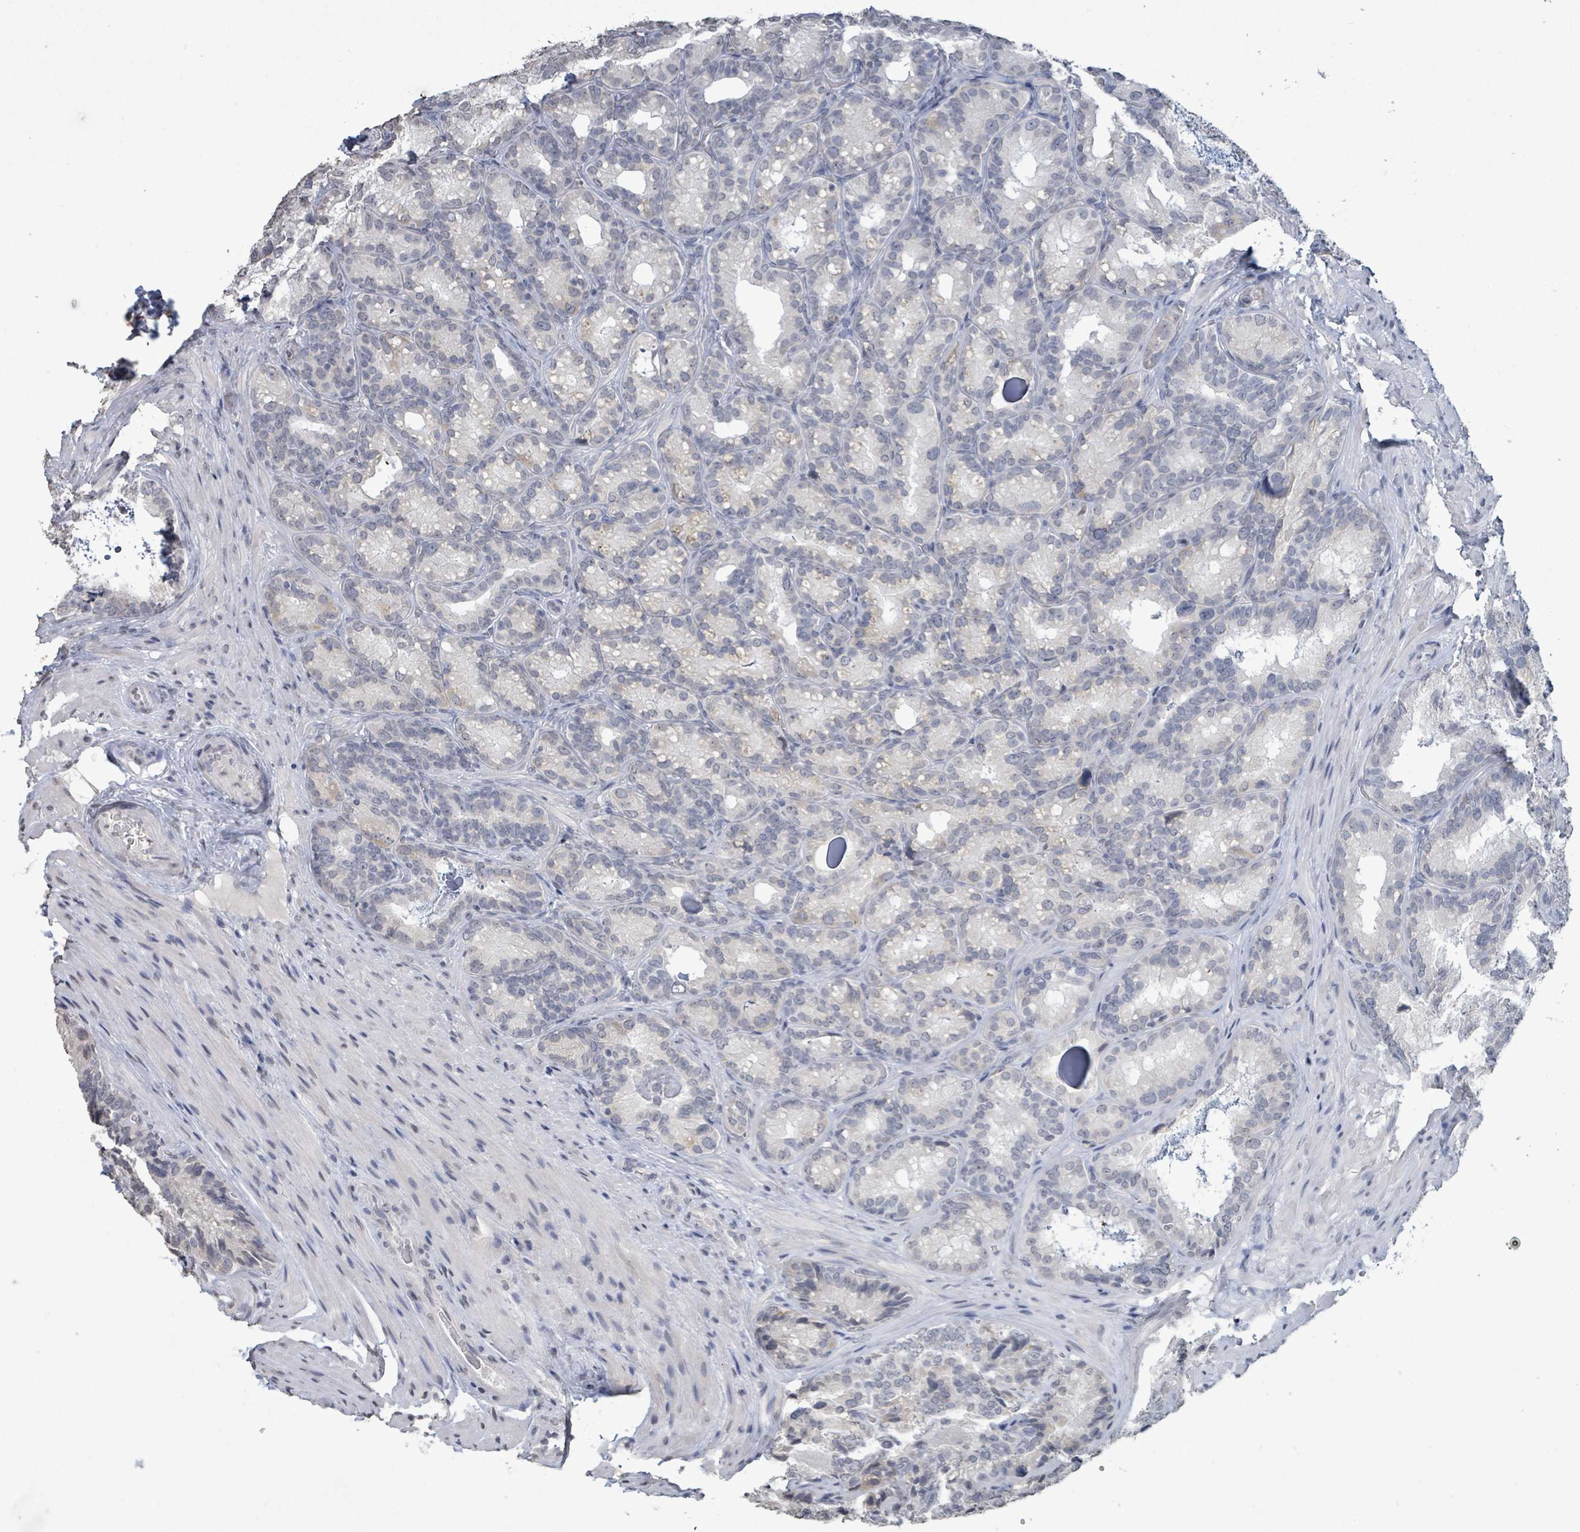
{"staining": {"intensity": "negative", "quantity": "none", "location": "none"}, "tissue": "seminal vesicle", "cell_type": "Glandular cells", "image_type": "normal", "snomed": [{"axis": "morphology", "description": "Normal tissue, NOS"}, {"axis": "topography", "description": "Seminal veicle"}], "caption": "High power microscopy histopathology image of an immunohistochemistry photomicrograph of benign seminal vesicle, revealing no significant expression in glandular cells. (Brightfield microscopy of DAB (3,3'-diaminobenzidine) IHC at high magnification).", "gene": "CA9", "patient": {"sex": "male", "age": 58}}